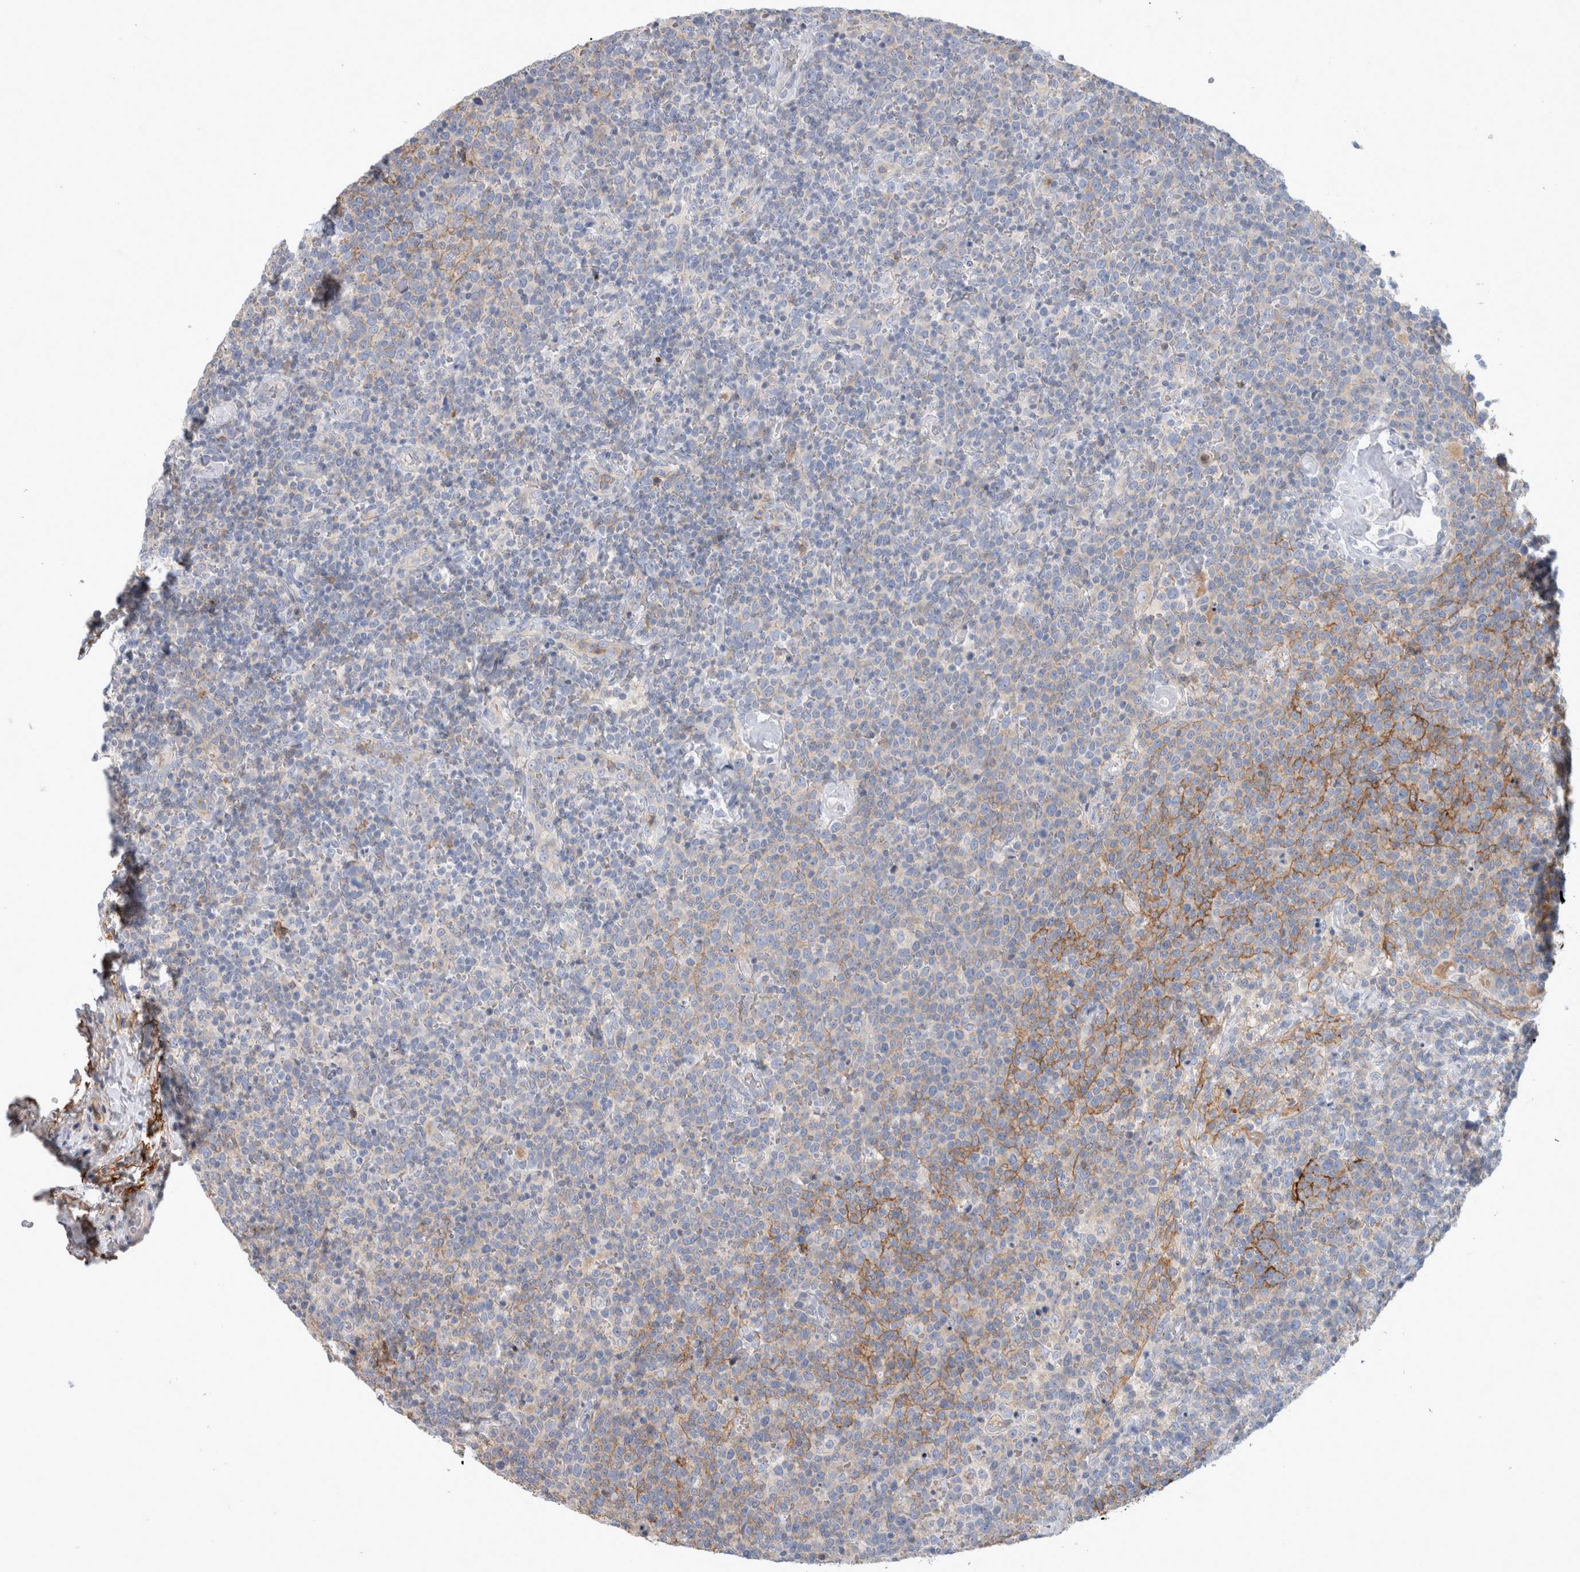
{"staining": {"intensity": "moderate", "quantity": "<25%", "location": "cytoplasmic/membranous"}, "tissue": "lymphoma", "cell_type": "Tumor cells", "image_type": "cancer", "snomed": [{"axis": "morphology", "description": "Malignant lymphoma, non-Hodgkin's type, High grade"}, {"axis": "topography", "description": "Lymph node"}], "caption": "Approximately <25% of tumor cells in high-grade malignant lymphoma, non-Hodgkin's type reveal moderate cytoplasmic/membranous protein staining as visualized by brown immunohistochemical staining.", "gene": "CD55", "patient": {"sex": "male", "age": 61}}